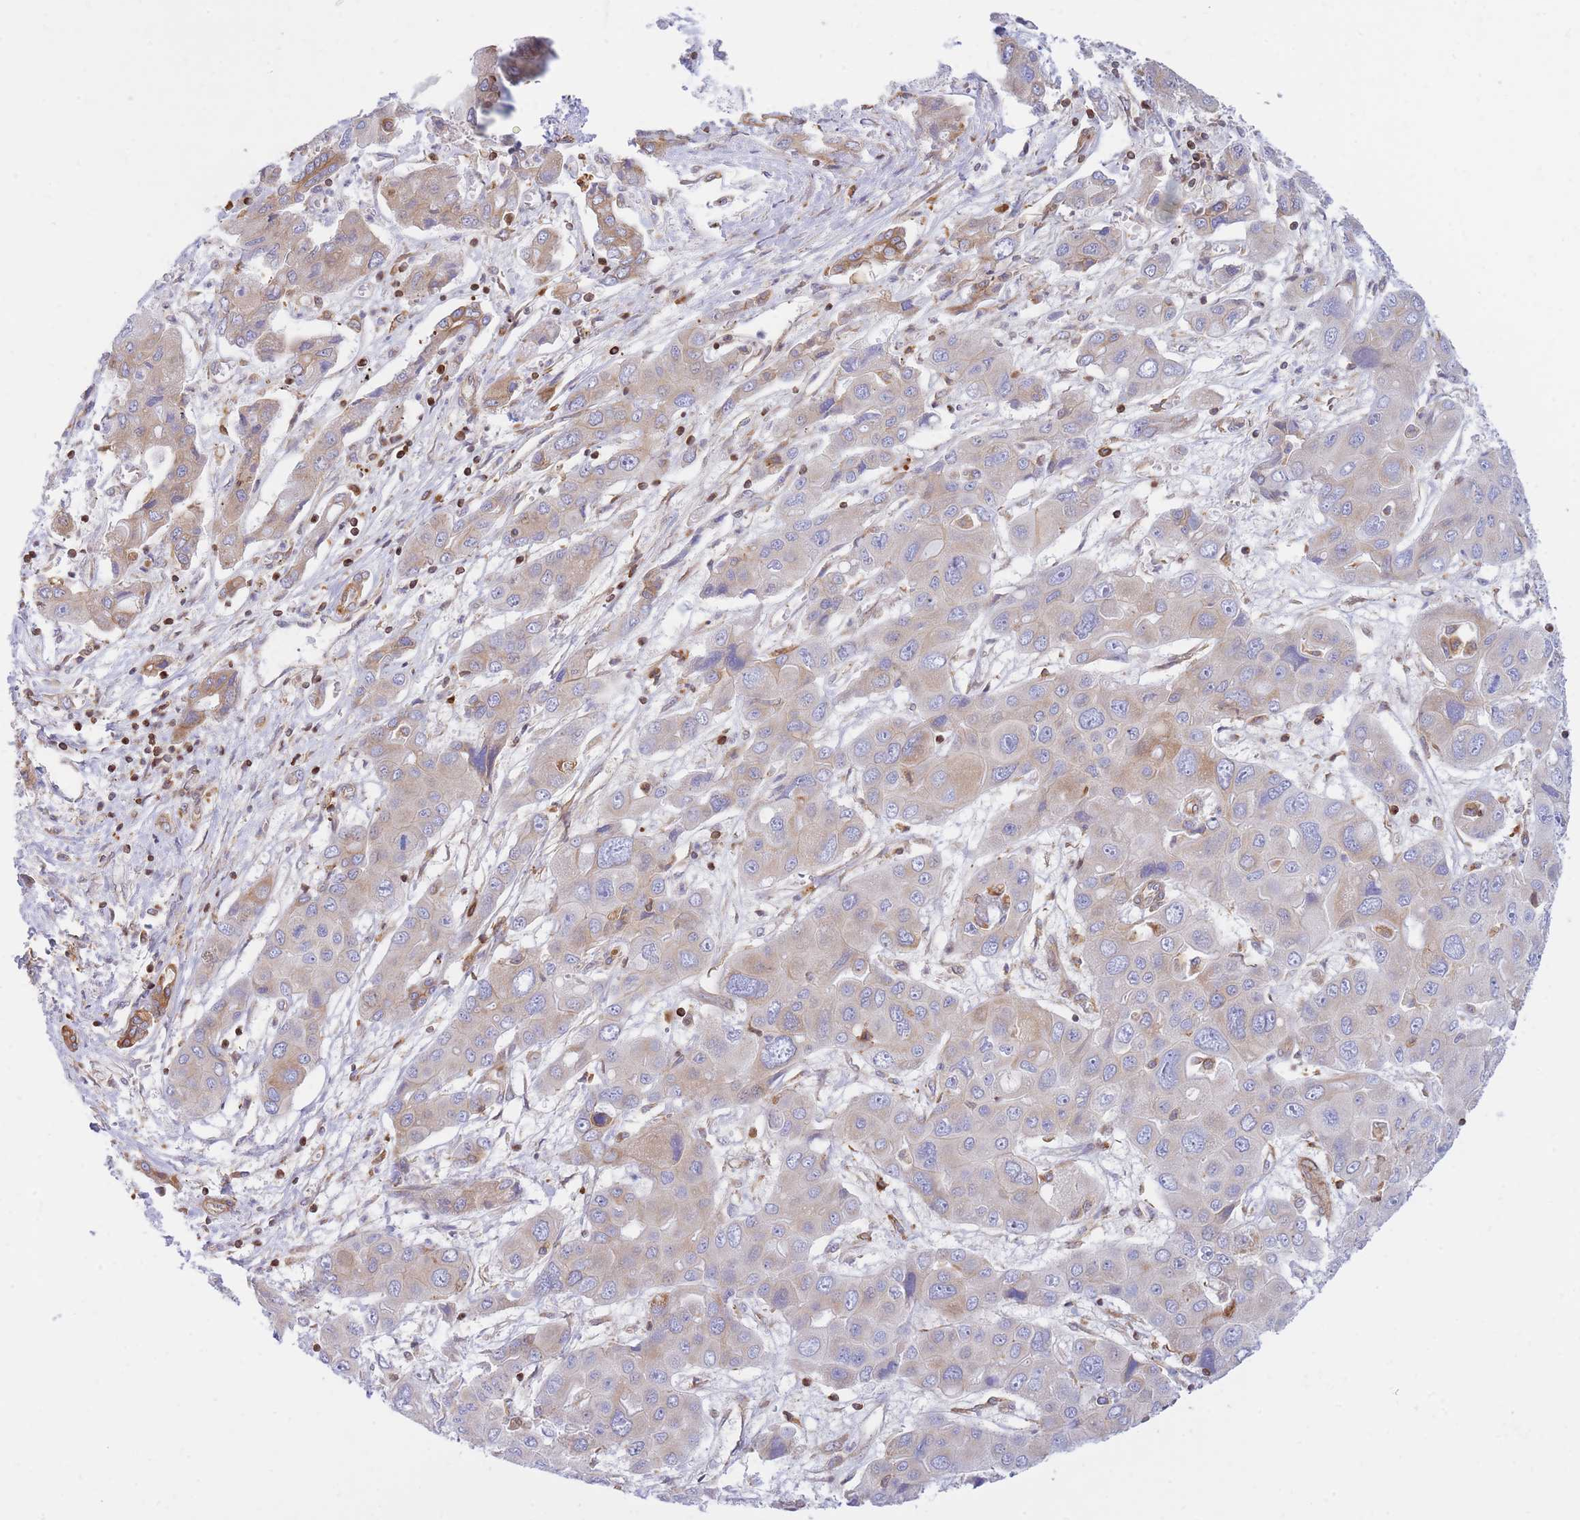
{"staining": {"intensity": "weak", "quantity": "<25%", "location": "cytoplasmic/membranous"}, "tissue": "liver cancer", "cell_type": "Tumor cells", "image_type": "cancer", "snomed": [{"axis": "morphology", "description": "Cholangiocarcinoma"}, {"axis": "topography", "description": "Liver"}], "caption": "Image shows no protein positivity in tumor cells of liver cancer tissue. Nuclei are stained in blue.", "gene": "REM1", "patient": {"sex": "male", "age": 67}}